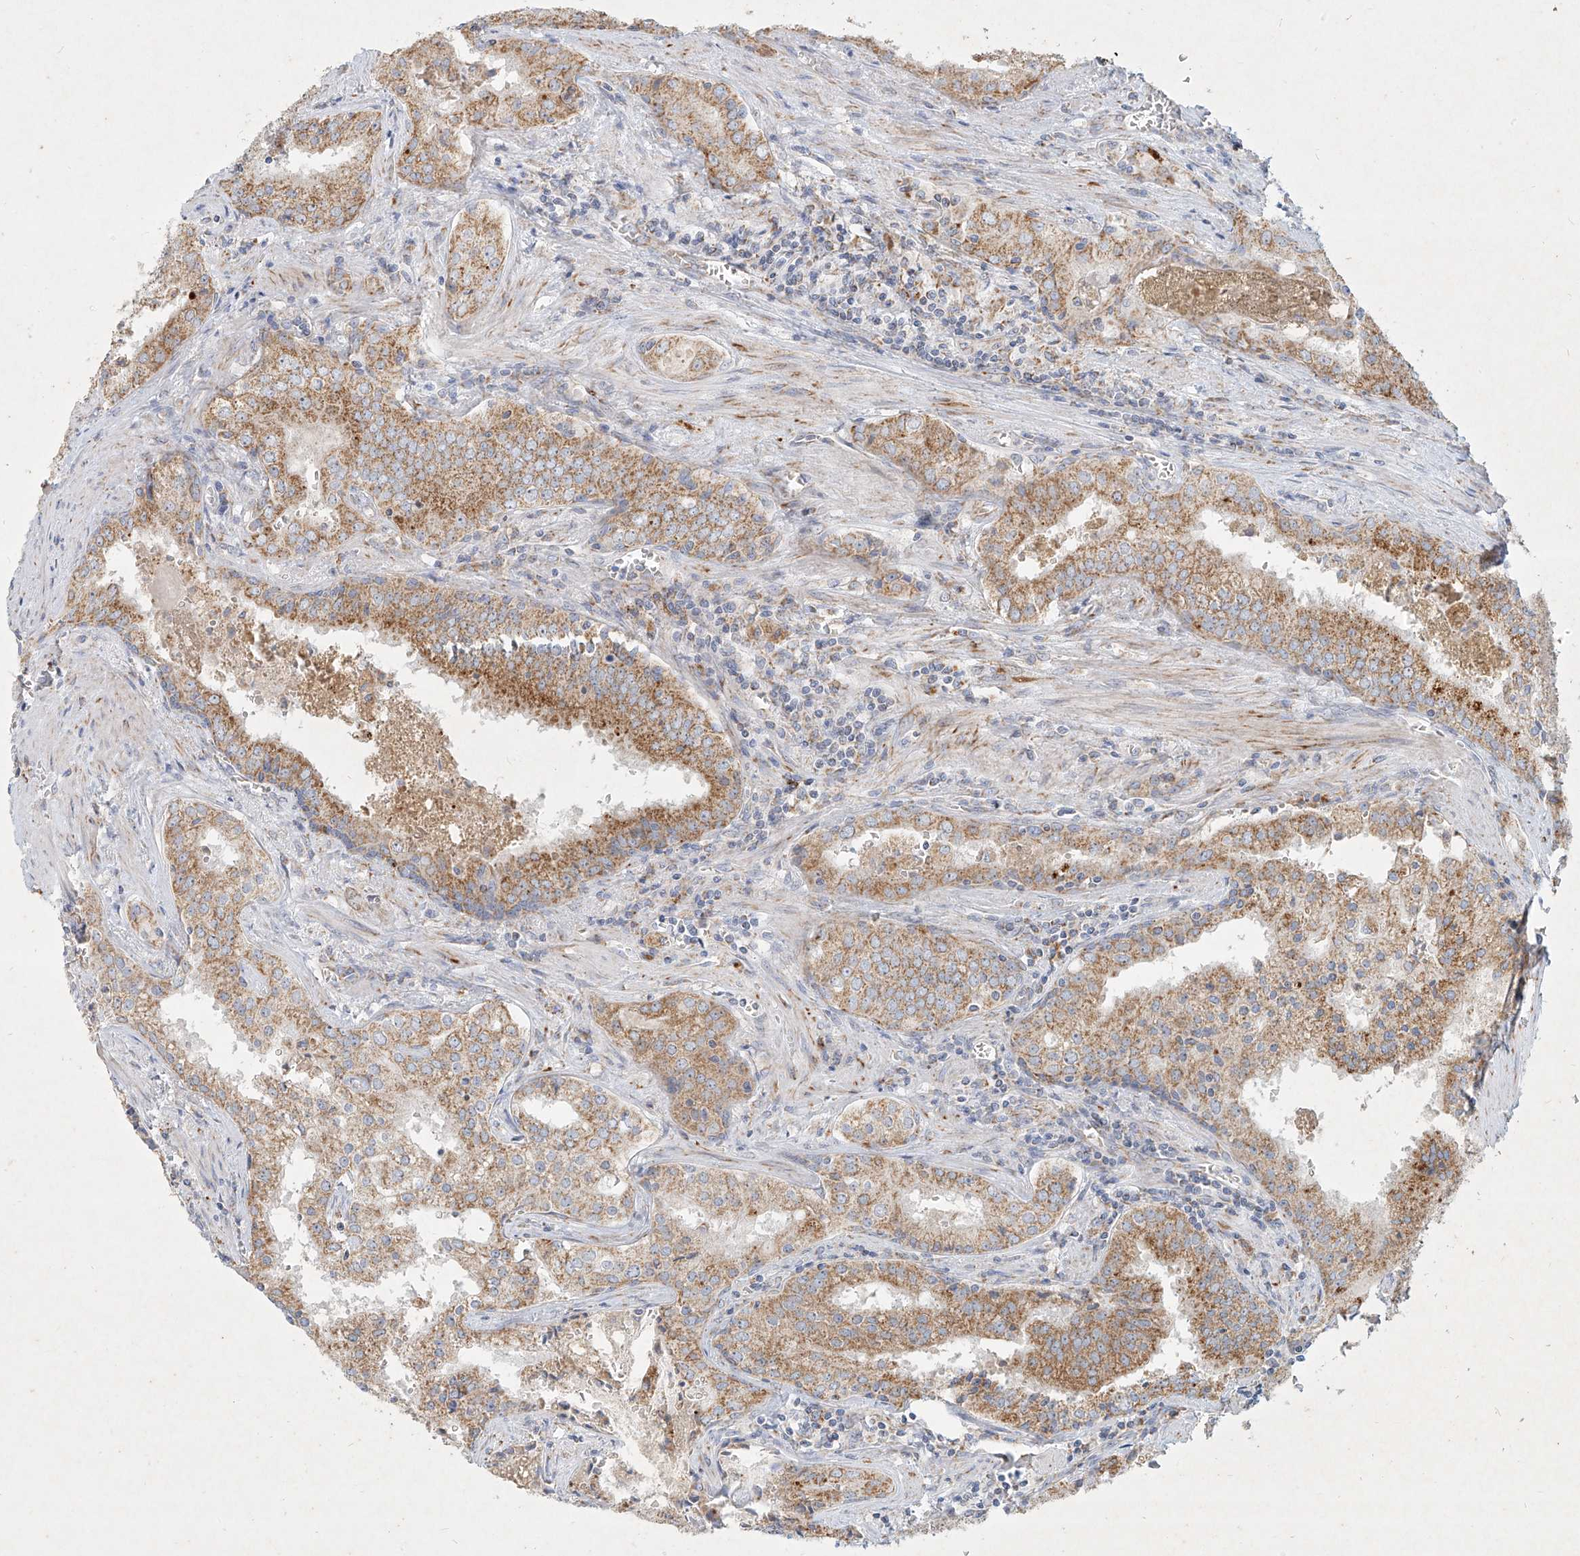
{"staining": {"intensity": "moderate", "quantity": ">75%", "location": "cytoplasmic/membranous"}, "tissue": "prostate cancer", "cell_type": "Tumor cells", "image_type": "cancer", "snomed": [{"axis": "morphology", "description": "Adenocarcinoma, High grade"}, {"axis": "topography", "description": "Prostate"}], "caption": "Protein positivity by immunohistochemistry shows moderate cytoplasmic/membranous staining in about >75% of tumor cells in prostate cancer.", "gene": "MTX2", "patient": {"sex": "male", "age": 68}}